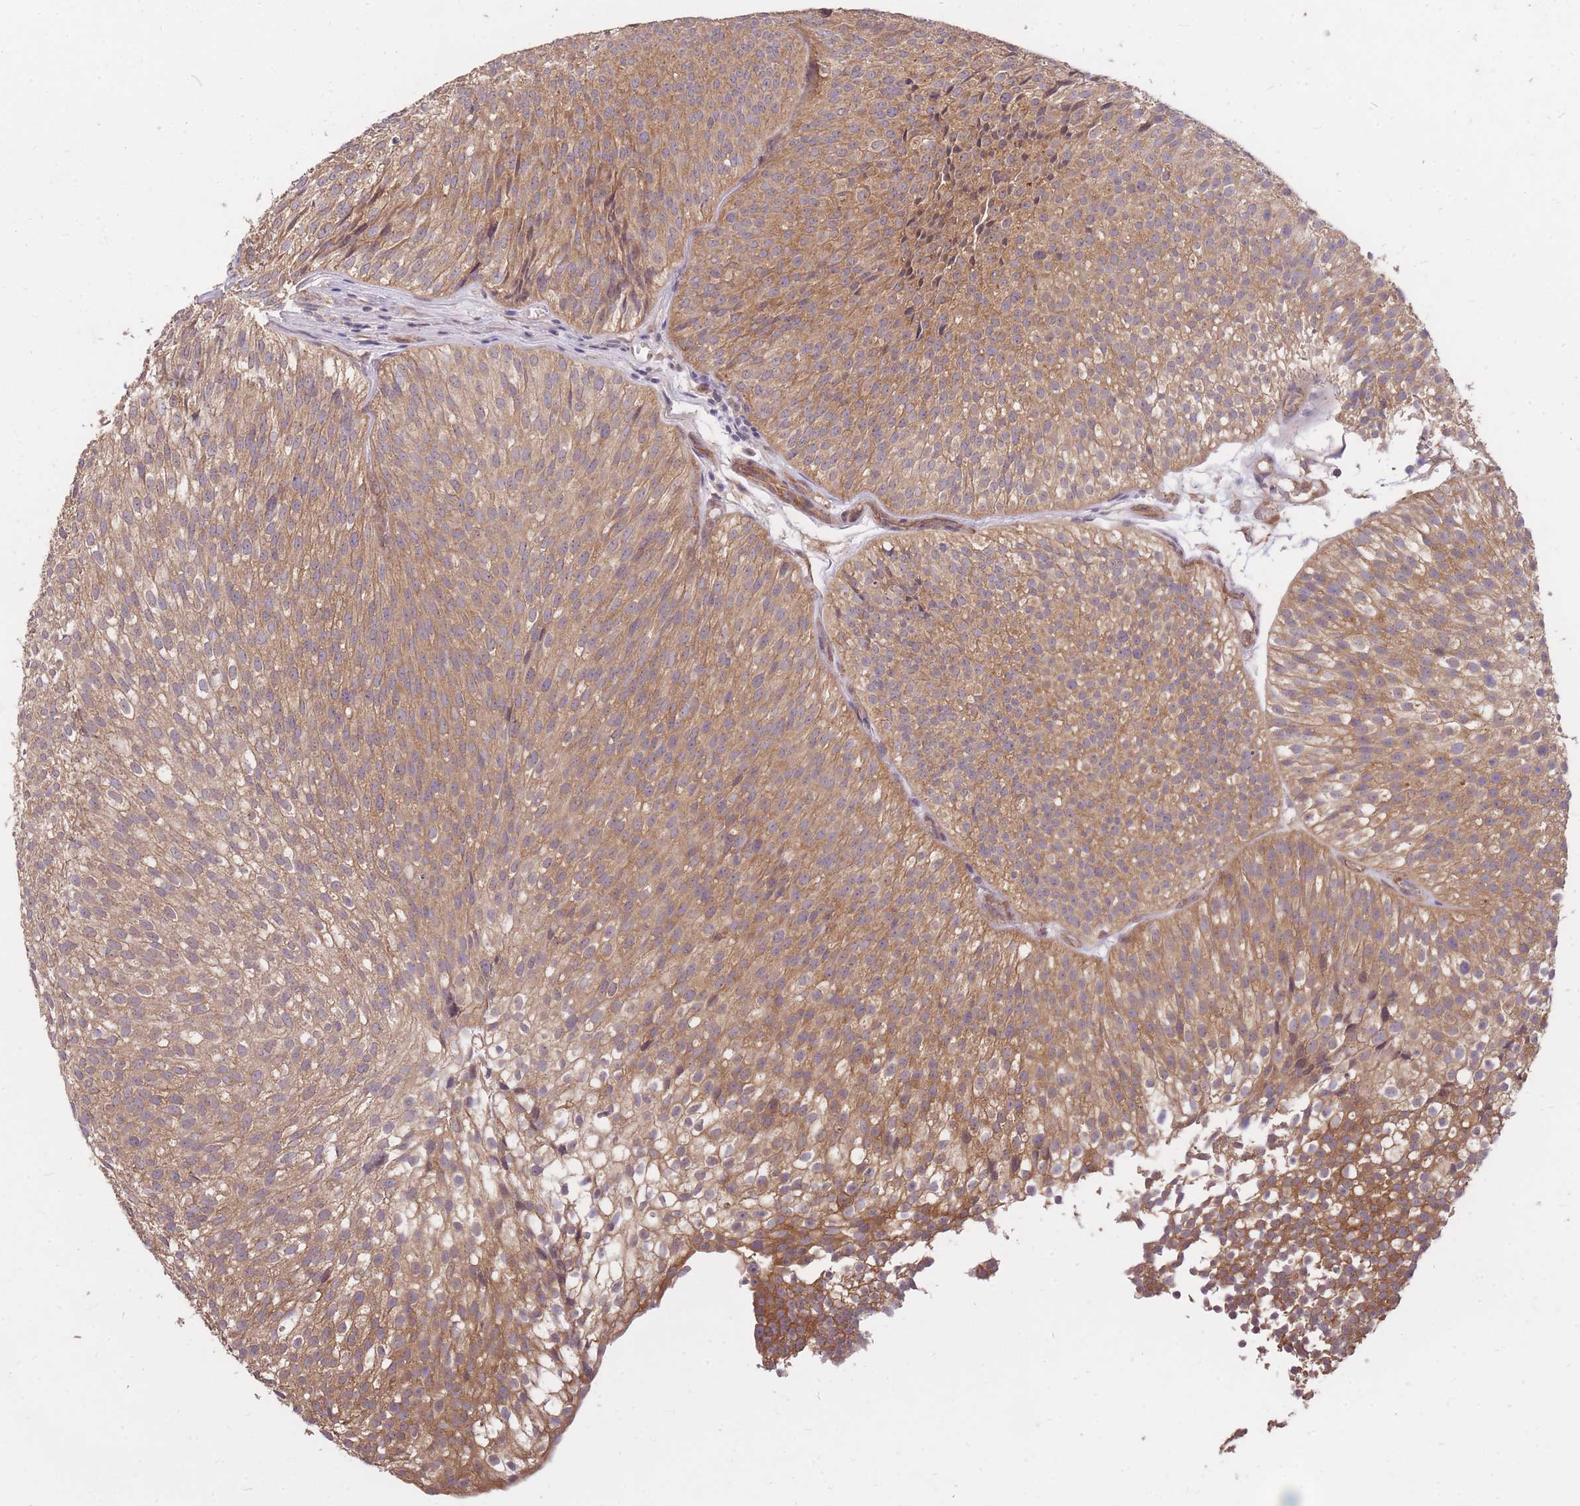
{"staining": {"intensity": "moderate", "quantity": ">75%", "location": "cytoplasmic/membranous"}, "tissue": "urothelial cancer", "cell_type": "Tumor cells", "image_type": "cancer", "snomed": [{"axis": "morphology", "description": "Urothelial carcinoma, Low grade"}, {"axis": "topography", "description": "Urinary bladder"}], "caption": "The histopathology image demonstrates a brown stain indicating the presence of a protein in the cytoplasmic/membranous of tumor cells in urothelial carcinoma (low-grade).", "gene": "DYNC1LI2", "patient": {"sex": "male", "age": 91}}